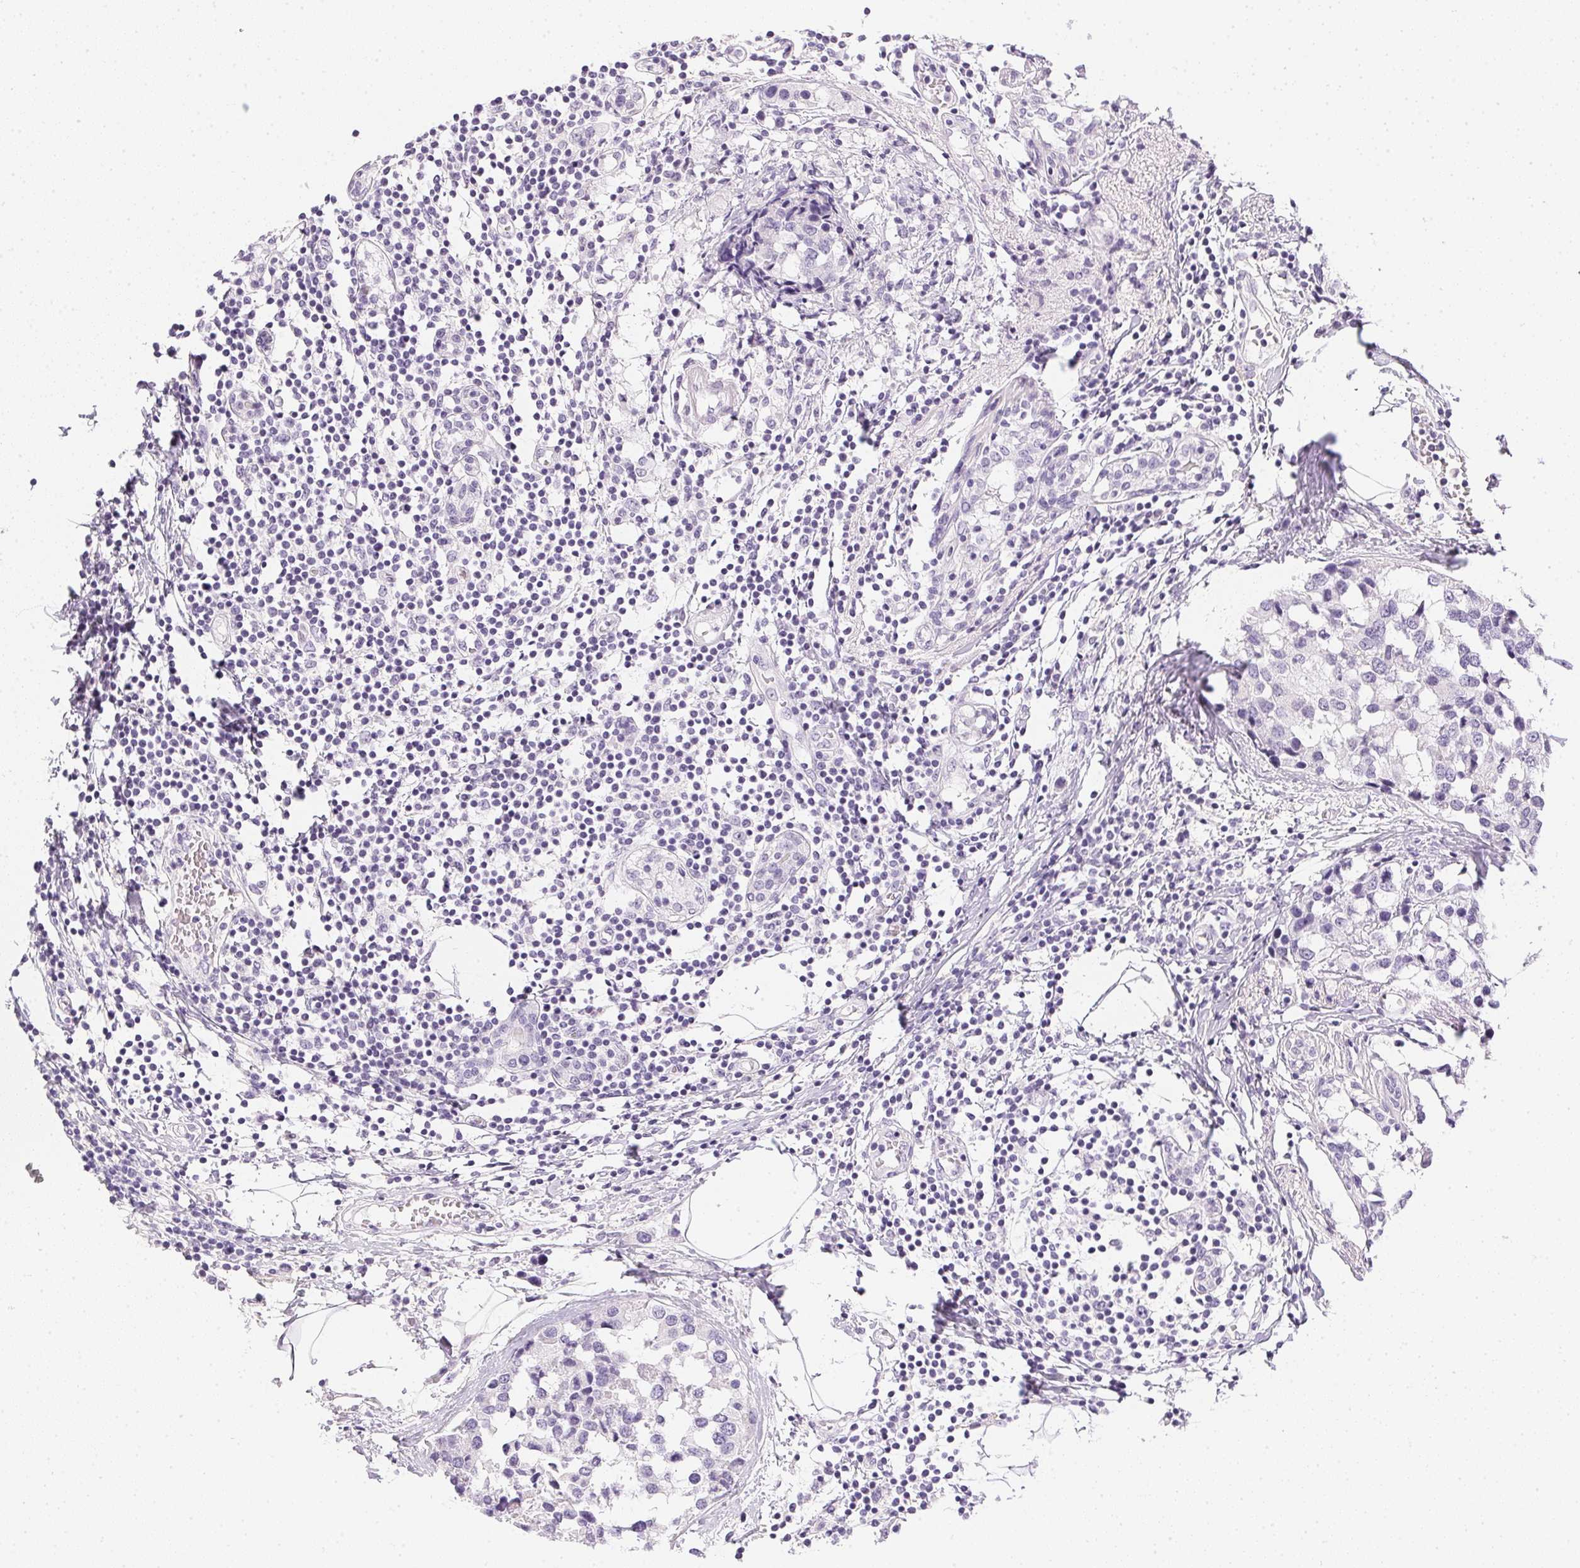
{"staining": {"intensity": "negative", "quantity": "none", "location": "none"}, "tissue": "breast cancer", "cell_type": "Tumor cells", "image_type": "cancer", "snomed": [{"axis": "morphology", "description": "Lobular carcinoma"}, {"axis": "topography", "description": "Breast"}], "caption": "Tumor cells are negative for protein expression in human lobular carcinoma (breast).", "gene": "PPY", "patient": {"sex": "female", "age": 59}}